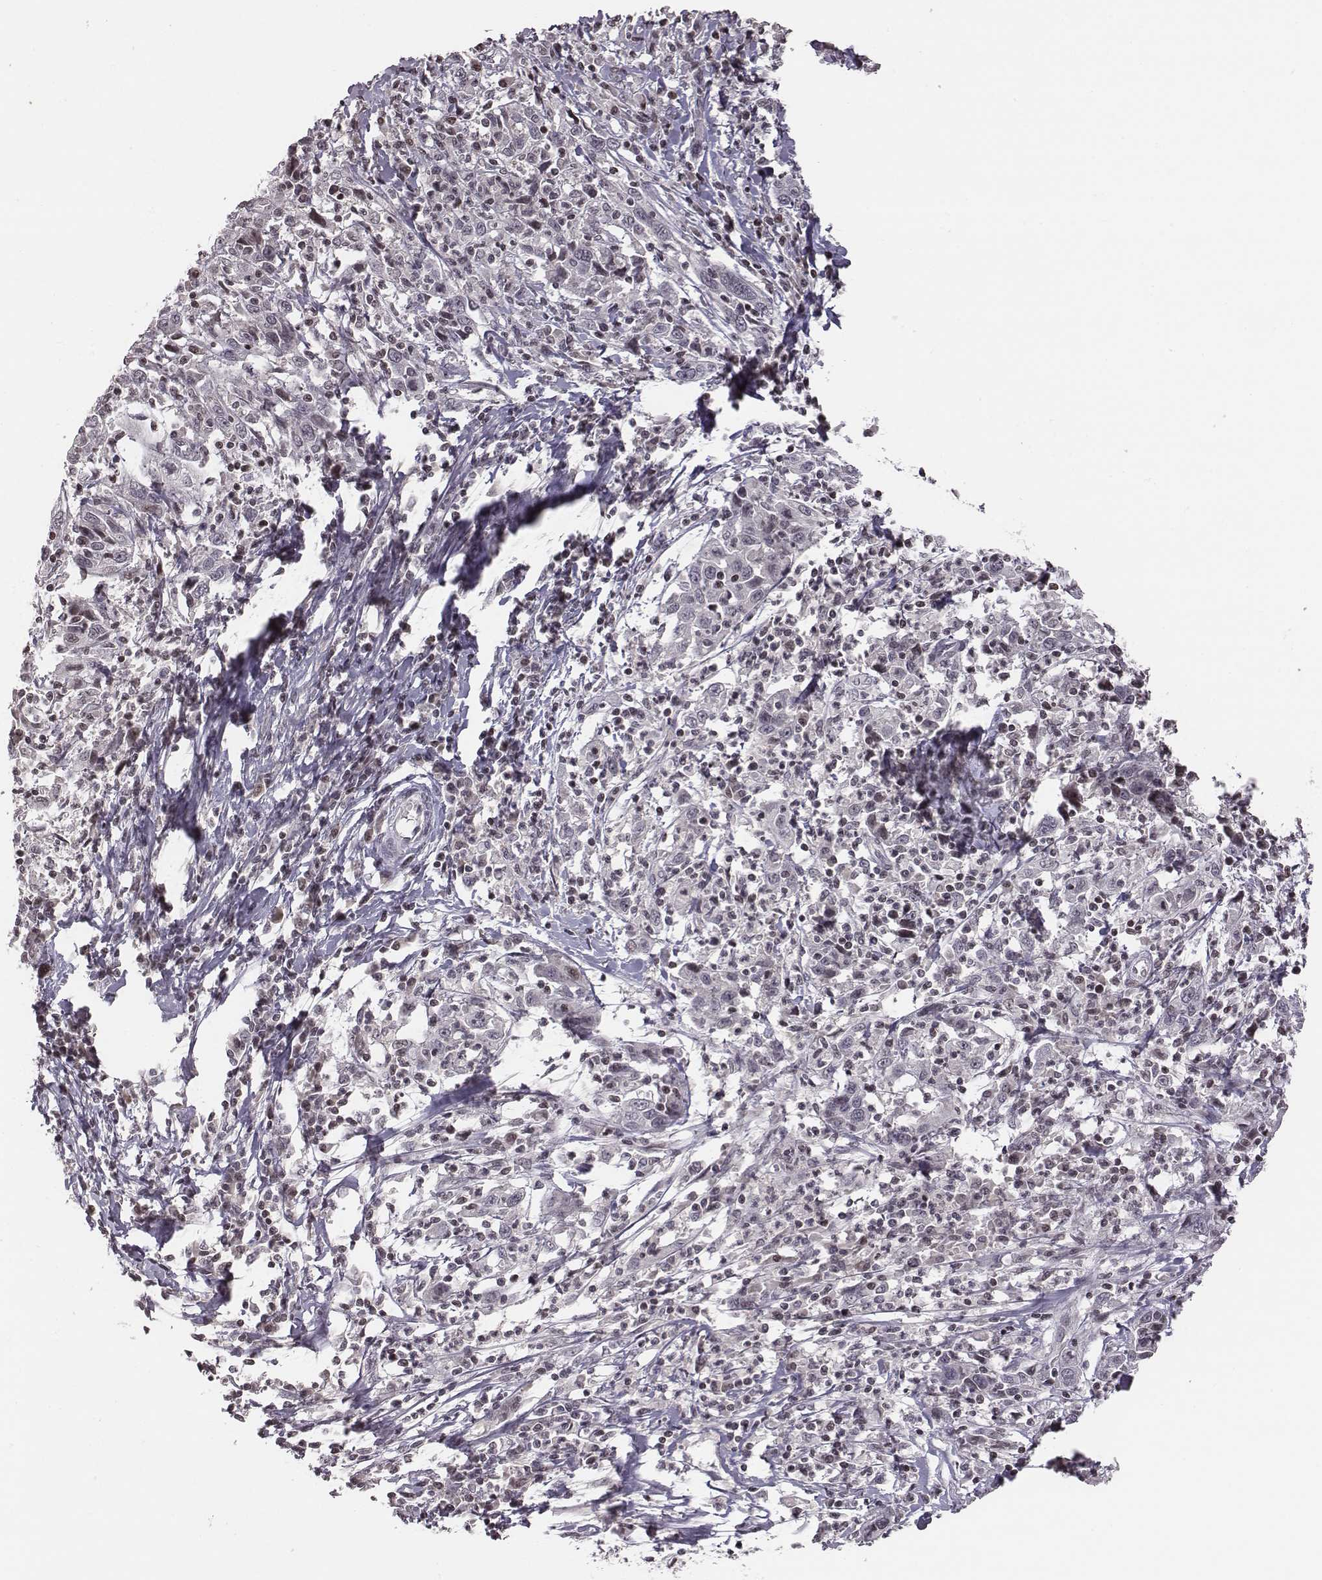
{"staining": {"intensity": "negative", "quantity": "none", "location": "none"}, "tissue": "cervical cancer", "cell_type": "Tumor cells", "image_type": "cancer", "snomed": [{"axis": "morphology", "description": "Squamous cell carcinoma, NOS"}, {"axis": "topography", "description": "Cervix"}], "caption": "IHC micrograph of cervical cancer (squamous cell carcinoma) stained for a protein (brown), which exhibits no expression in tumor cells. (DAB immunohistochemistry, high magnification).", "gene": "GRM4", "patient": {"sex": "female", "age": 46}}